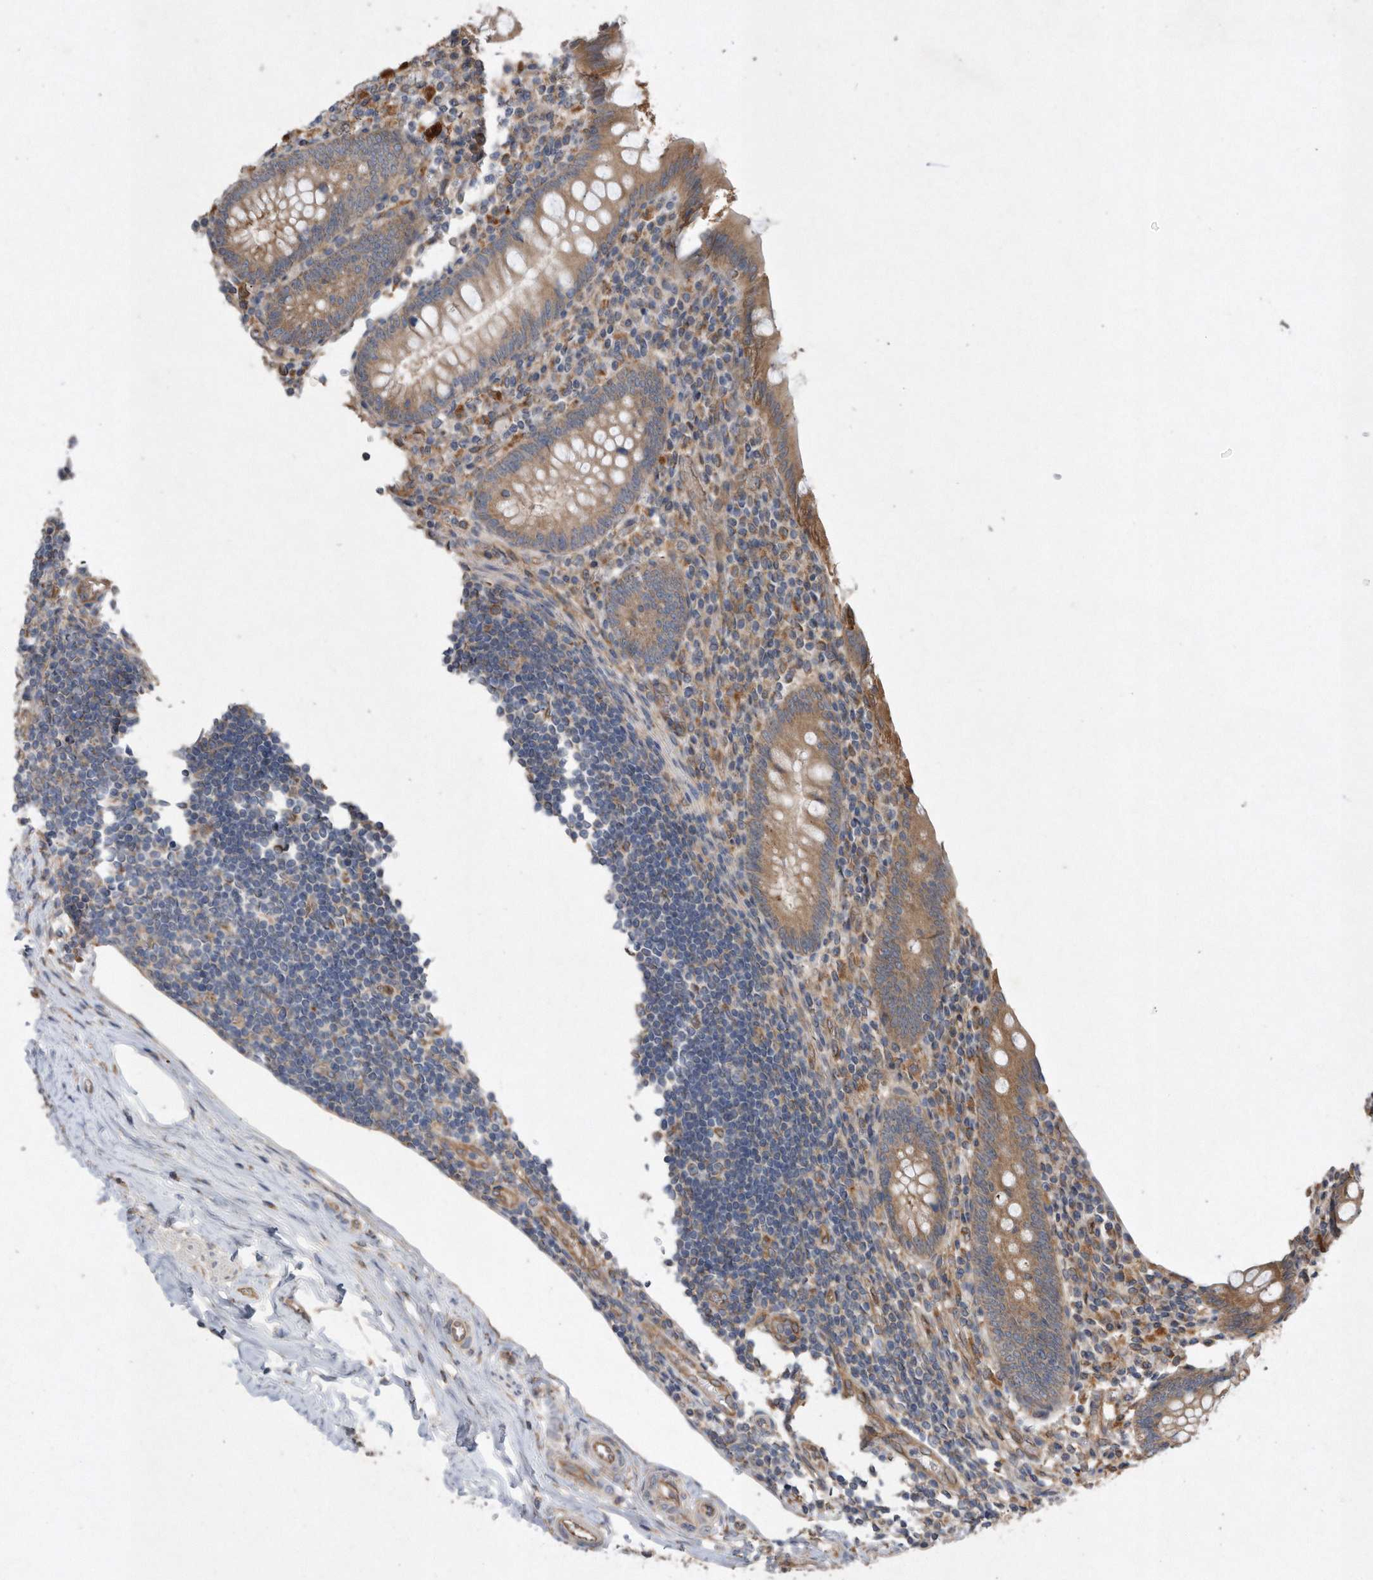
{"staining": {"intensity": "moderate", "quantity": ">75%", "location": "cytoplasmic/membranous"}, "tissue": "appendix", "cell_type": "Glandular cells", "image_type": "normal", "snomed": [{"axis": "morphology", "description": "Normal tissue, NOS"}, {"axis": "topography", "description": "Appendix"}], "caption": "Protein expression analysis of normal appendix shows moderate cytoplasmic/membranous staining in about >75% of glandular cells.", "gene": "PON2", "patient": {"sex": "female", "age": 17}}